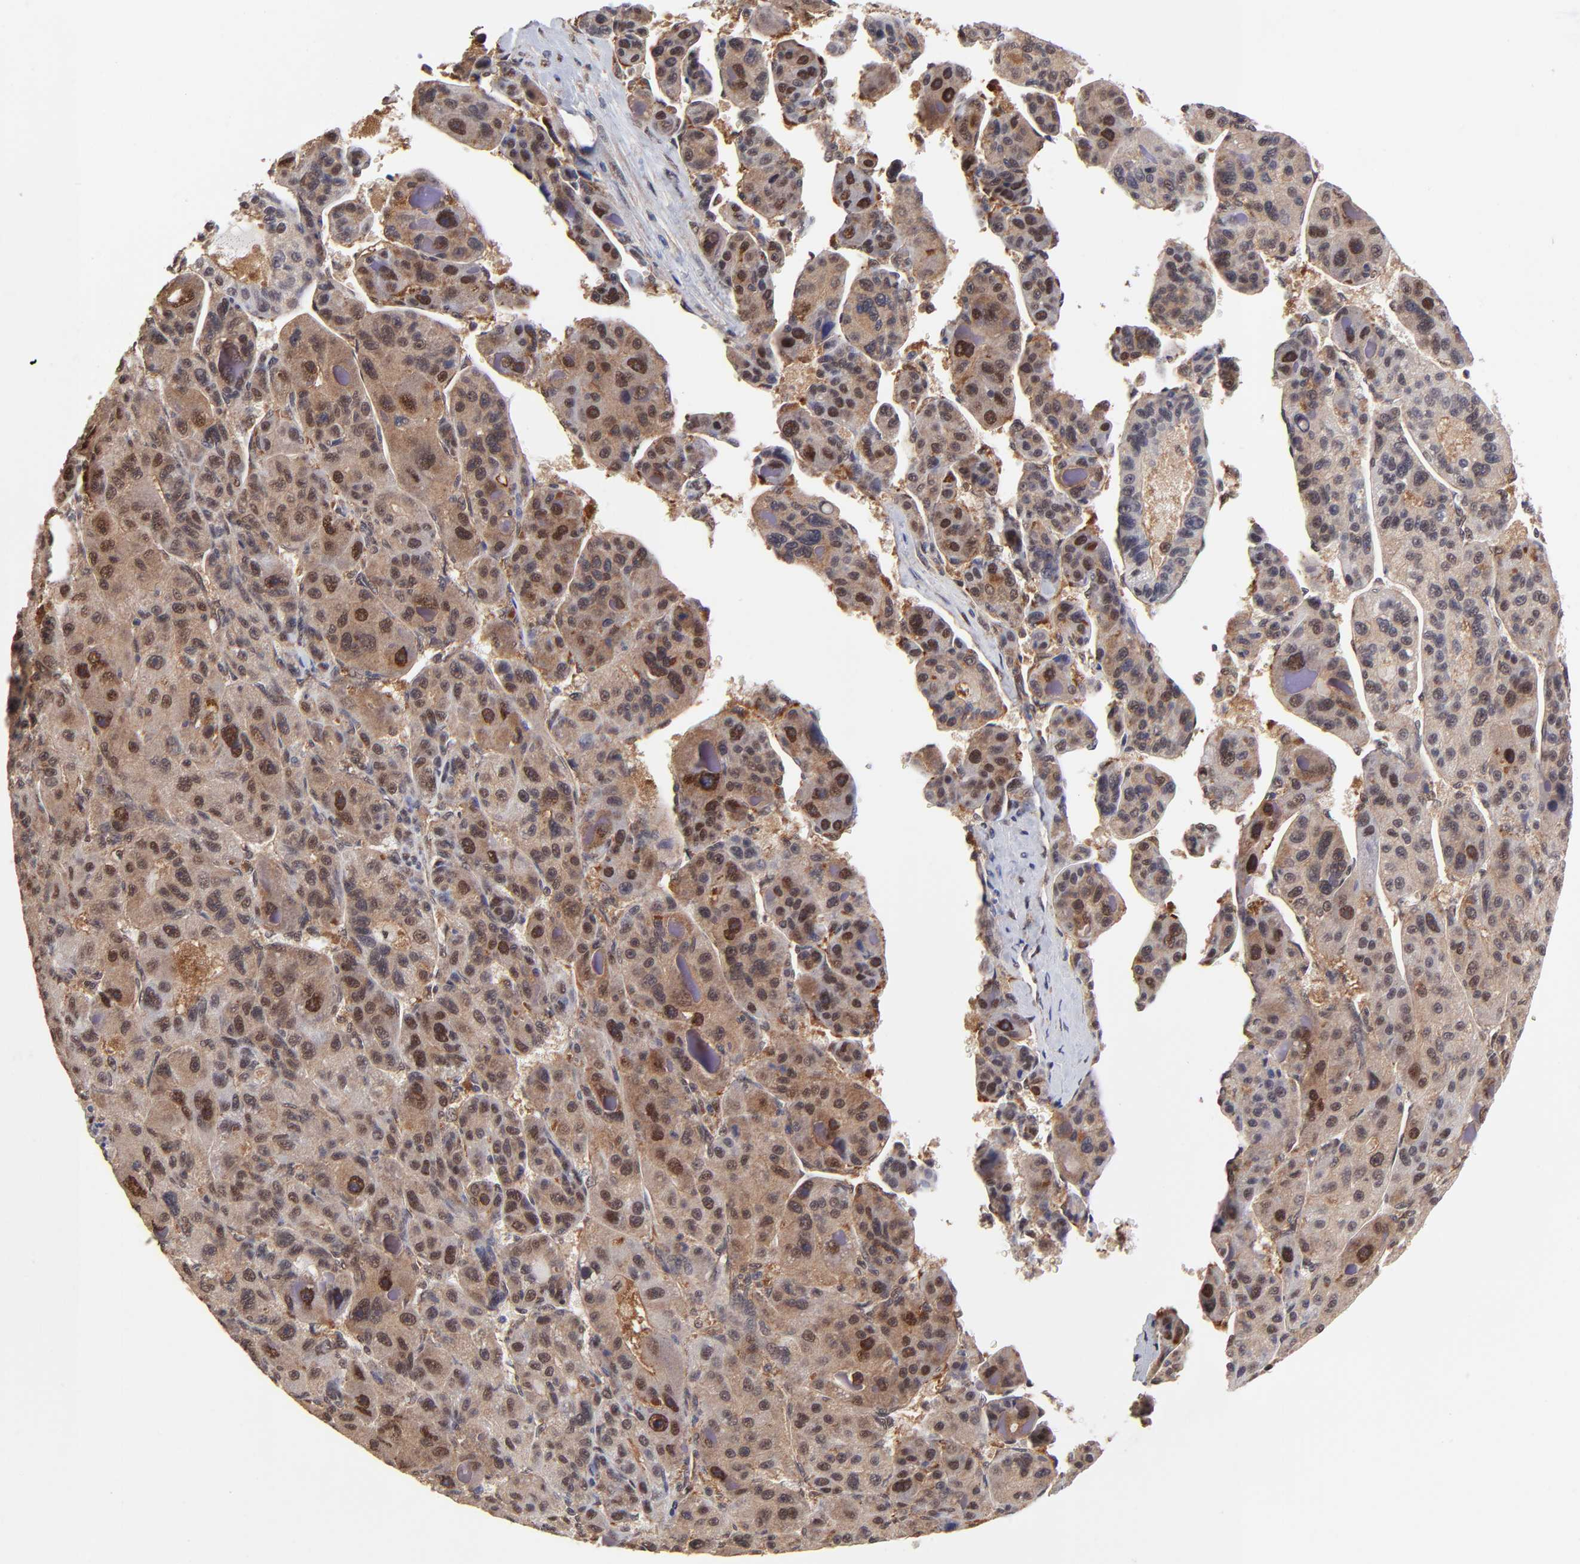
{"staining": {"intensity": "moderate", "quantity": "25%-75%", "location": "cytoplasmic/membranous,nuclear"}, "tissue": "liver cancer", "cell_type": "Tumor cells", "image_type": "cancer", "snomed": [{"axis": "morphology", "description": "Carcinoma, Hepatocellular, NOS"}, {"axis": "topography", "description": "Liver"}], "caption": "Immunohistochemistry staining of hepatocellular carcinoma (liver), which reveals medium levels of moderate cytoplasmic/membranous and nuclear positivity in about 25%-75% of tumor cells indicating moderate cytoplasmic/membranous and nuclear protein staining. The staining was performed using DAB (brown) for protein detection and nuclei were counterstained in hematoxylin (blue).", "gene": "PSMC4", "patient": {"sex": "male", "age": 76}}